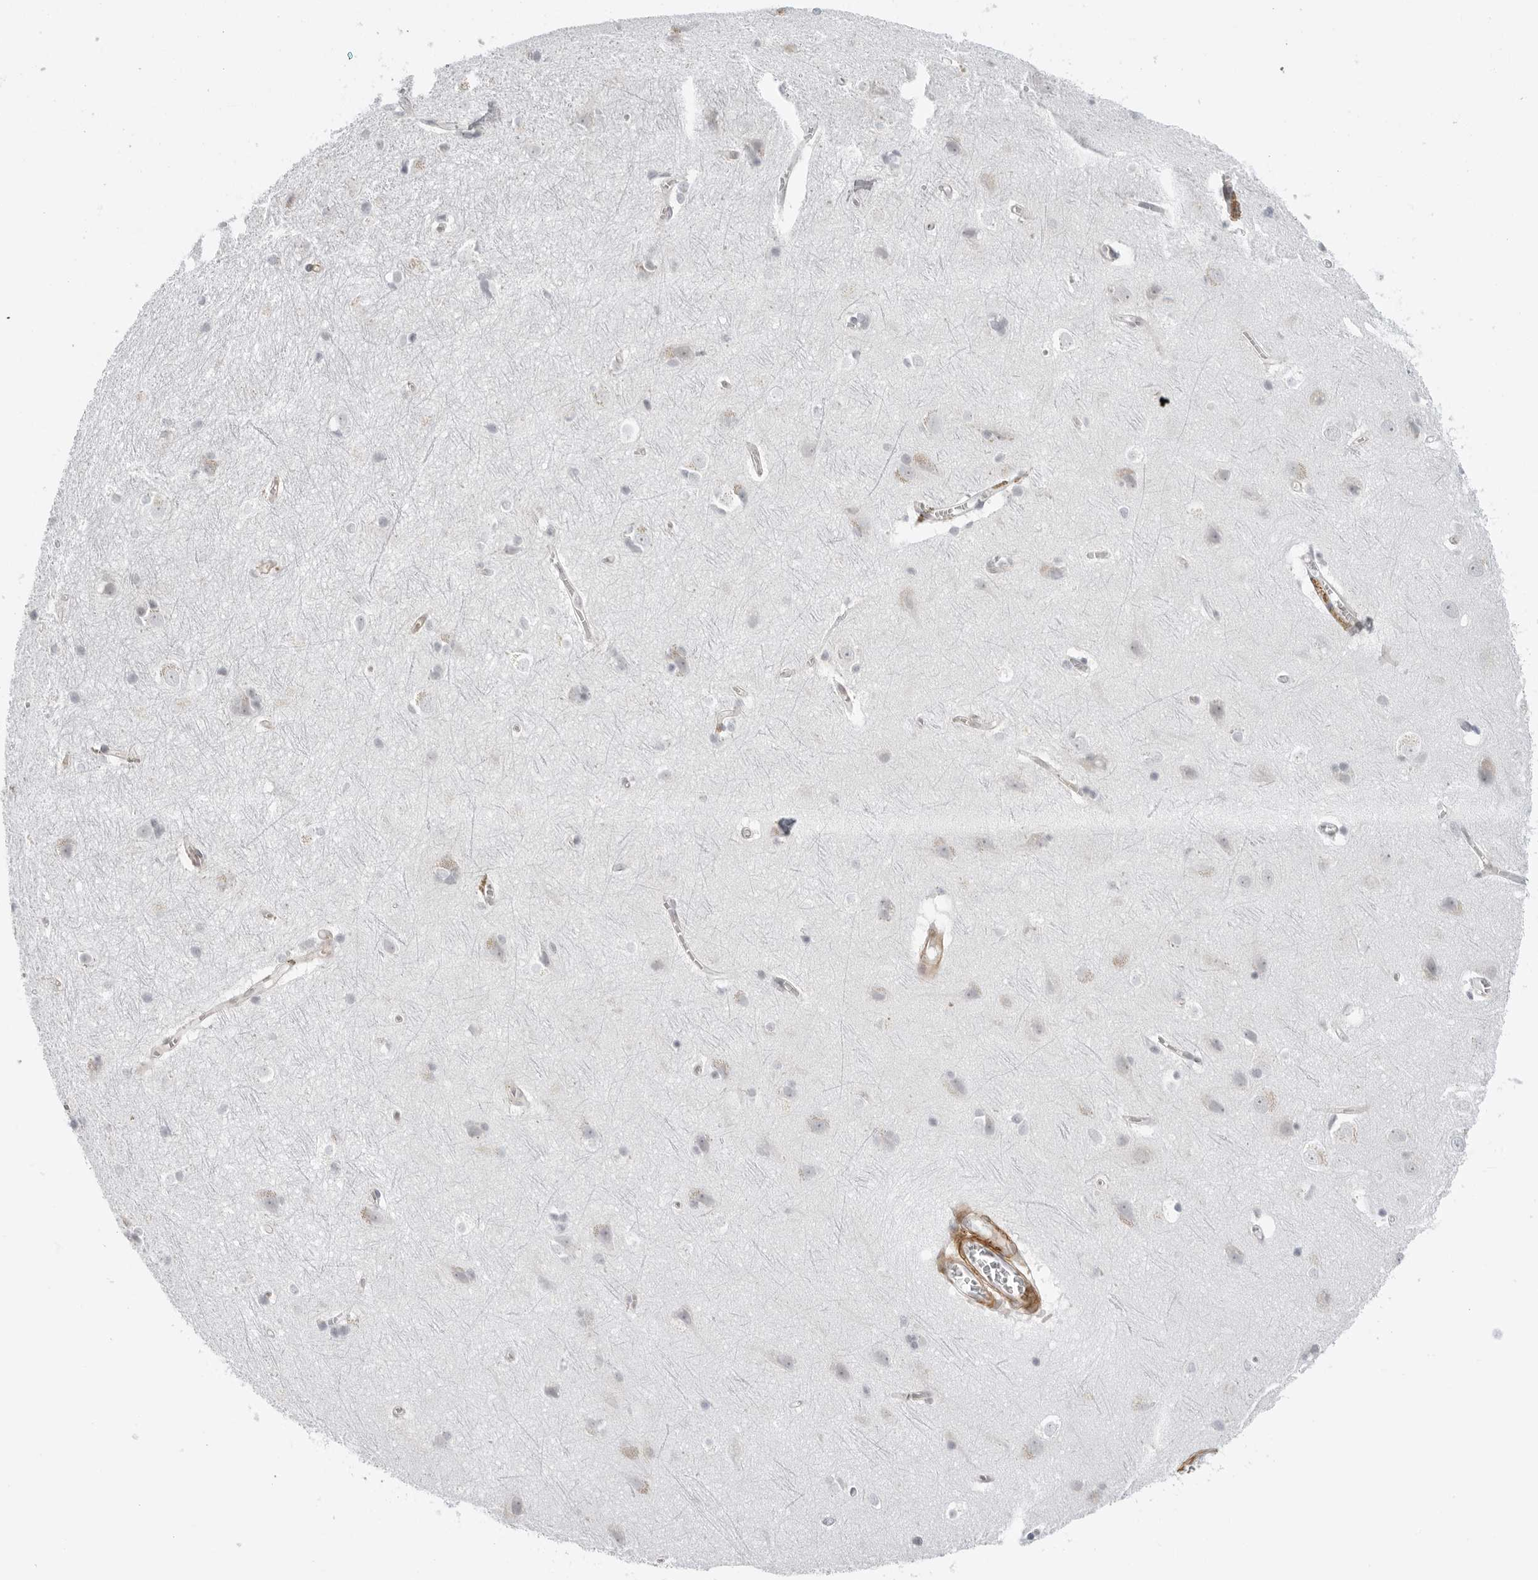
{"staining": {"intensity": "weak", "quantity": ">75%", "location": "cytoplasmic/membranous,nuclear"}, "tissue": "cerebral cortex", "cell_type": "Endothelial cells", "image_type": "normal", "snomed": [{"axis": "morphology", "description": "Normal tissue, NOS"}, {"axis": "topography", "description": "Cerebral cortex"}], "caption": "The immunohistochemical stain labels weak cytoplasmic/membranous,nuclear staining in endothelial cells of unremarkable cerebral cortex. Using DAB (3,3'-diaminobenzidine) (brown) and hematoxylin (blue) stains, captured at high magnification using brightfield microscopy.", "gene": "SUGCT", "patient": {"sex": "male", "age": 54}}